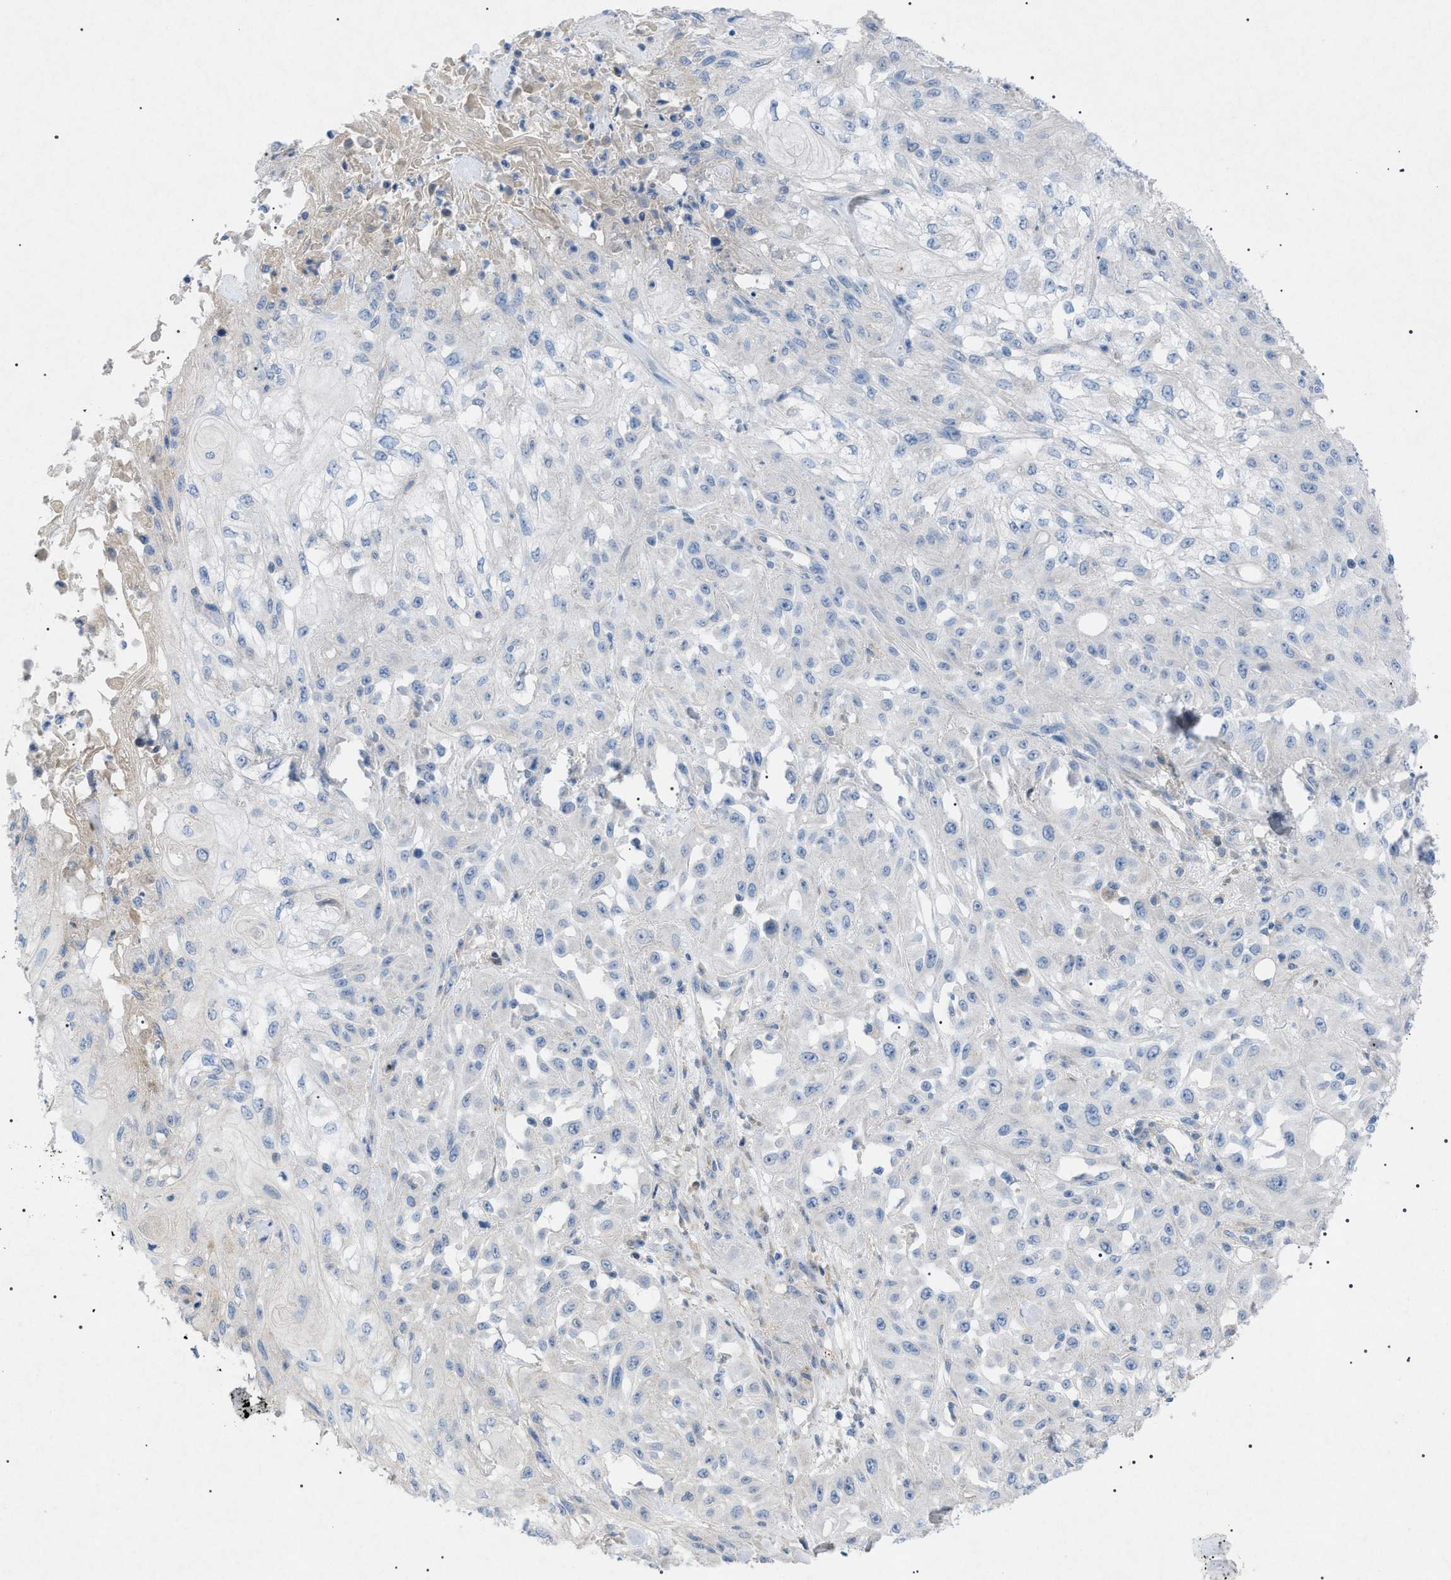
{"staining": {"intensity": "negative", "quantity": "none", "location": "none"}, "tissue": "skin cancer", "cell_type": "Tumor cells", "image_type": "cancer", "snomed": [{"axis": "morphology", "description": "Squamous cell carcinoma, NOS"}, {"axis": "morphology", "description": "Squamous cell carcinoma, metastatic, NOS"}, {"axis": "topography", "description": "Skin"}, {"axis": "topography", "description": "Lymph node"}], "caption": "Tumor cells are negative for protein expression in human skin cancer (metastatic squamous cell carcinoma).", "gene": "ADAMTS1", "patient": {"sex": "male", "age": 75}}